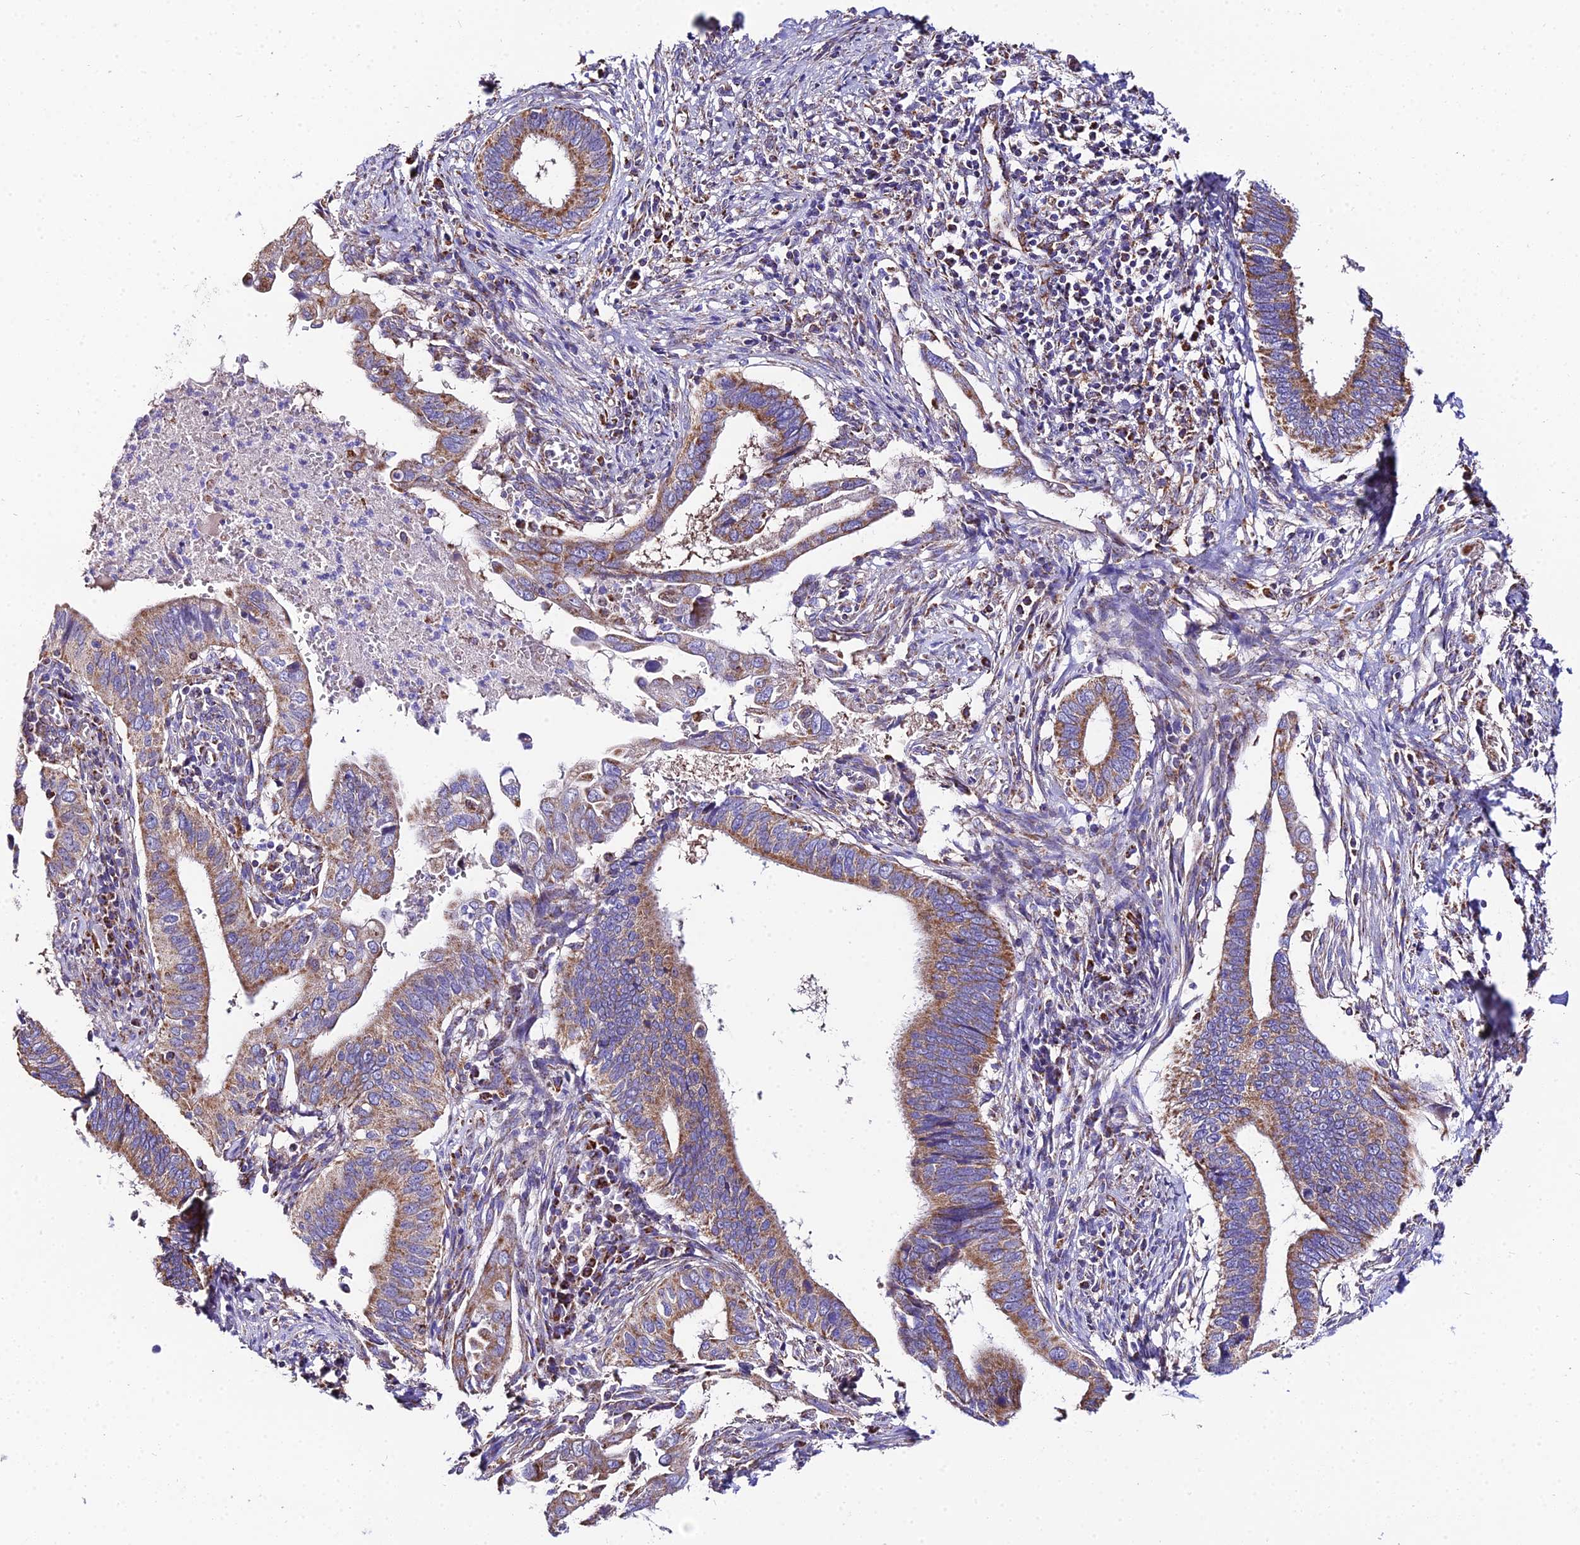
{"staining": {"intensity": "moderate", "quantity": ">75%", "location": "cytoplasmic/membranous"}, "tissue": "cervical cancer", "cell_type": "Tumor cells", "image_type": "cancer", "snomed": [{"axis": "morphology", "description": "Adenocarcinoma, NOS"}, {"axis": "topography", "description": "Cervix"}], "caption": "An image of cervical cancer (adenocarcinoma) stained for a protein displays moderate cytoplasmic/membranous brown staining in tumor cells.", "gene": "OCIAD1", "patient": {"sex": "female", "age": 42}}